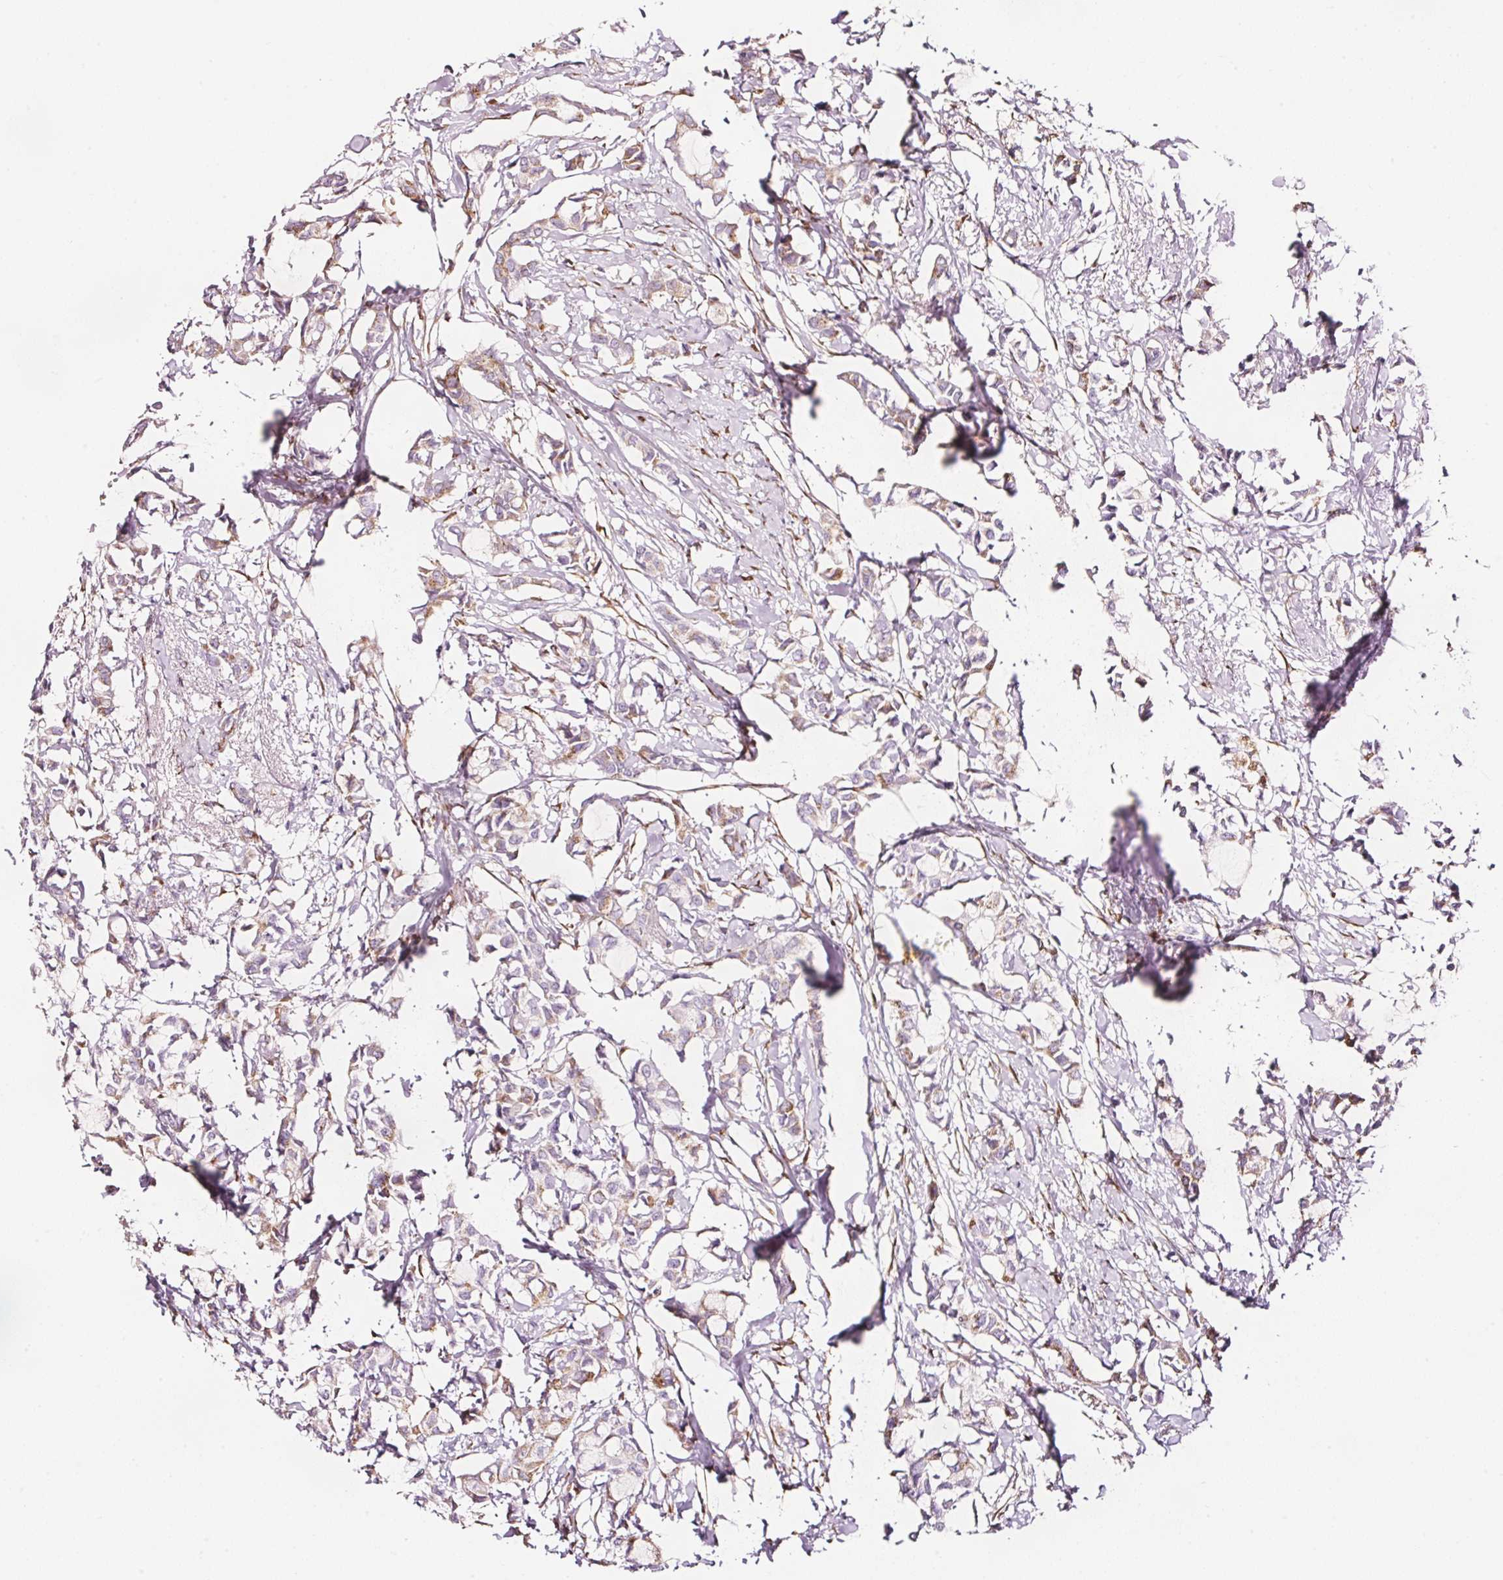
{"staining": {"intensity": "moderate", "quantity": "25%-75%", "location": "cytoplasmic/membranous"}, "tissue": "breast cancer", "cell_type": "Tumor cells", "image_type": "cancer", "snomed": [{"axis": "morphology", "description": "Duct carcinoma"}, {"axis": "topography", "description": "Breast"}], "caption": "An IHC micrograph of tumor tissue is shown. Protein staining in brown shows moderate cytoplasmic/membranous positivity in breast cancer within tumor cells. (DAB (3,3'-diaminobenzidine) IHC, brown staining for protein, blue staining for nuclei).", "gene": "SDF4", "patient": {"sex": "female", "age": 73}}